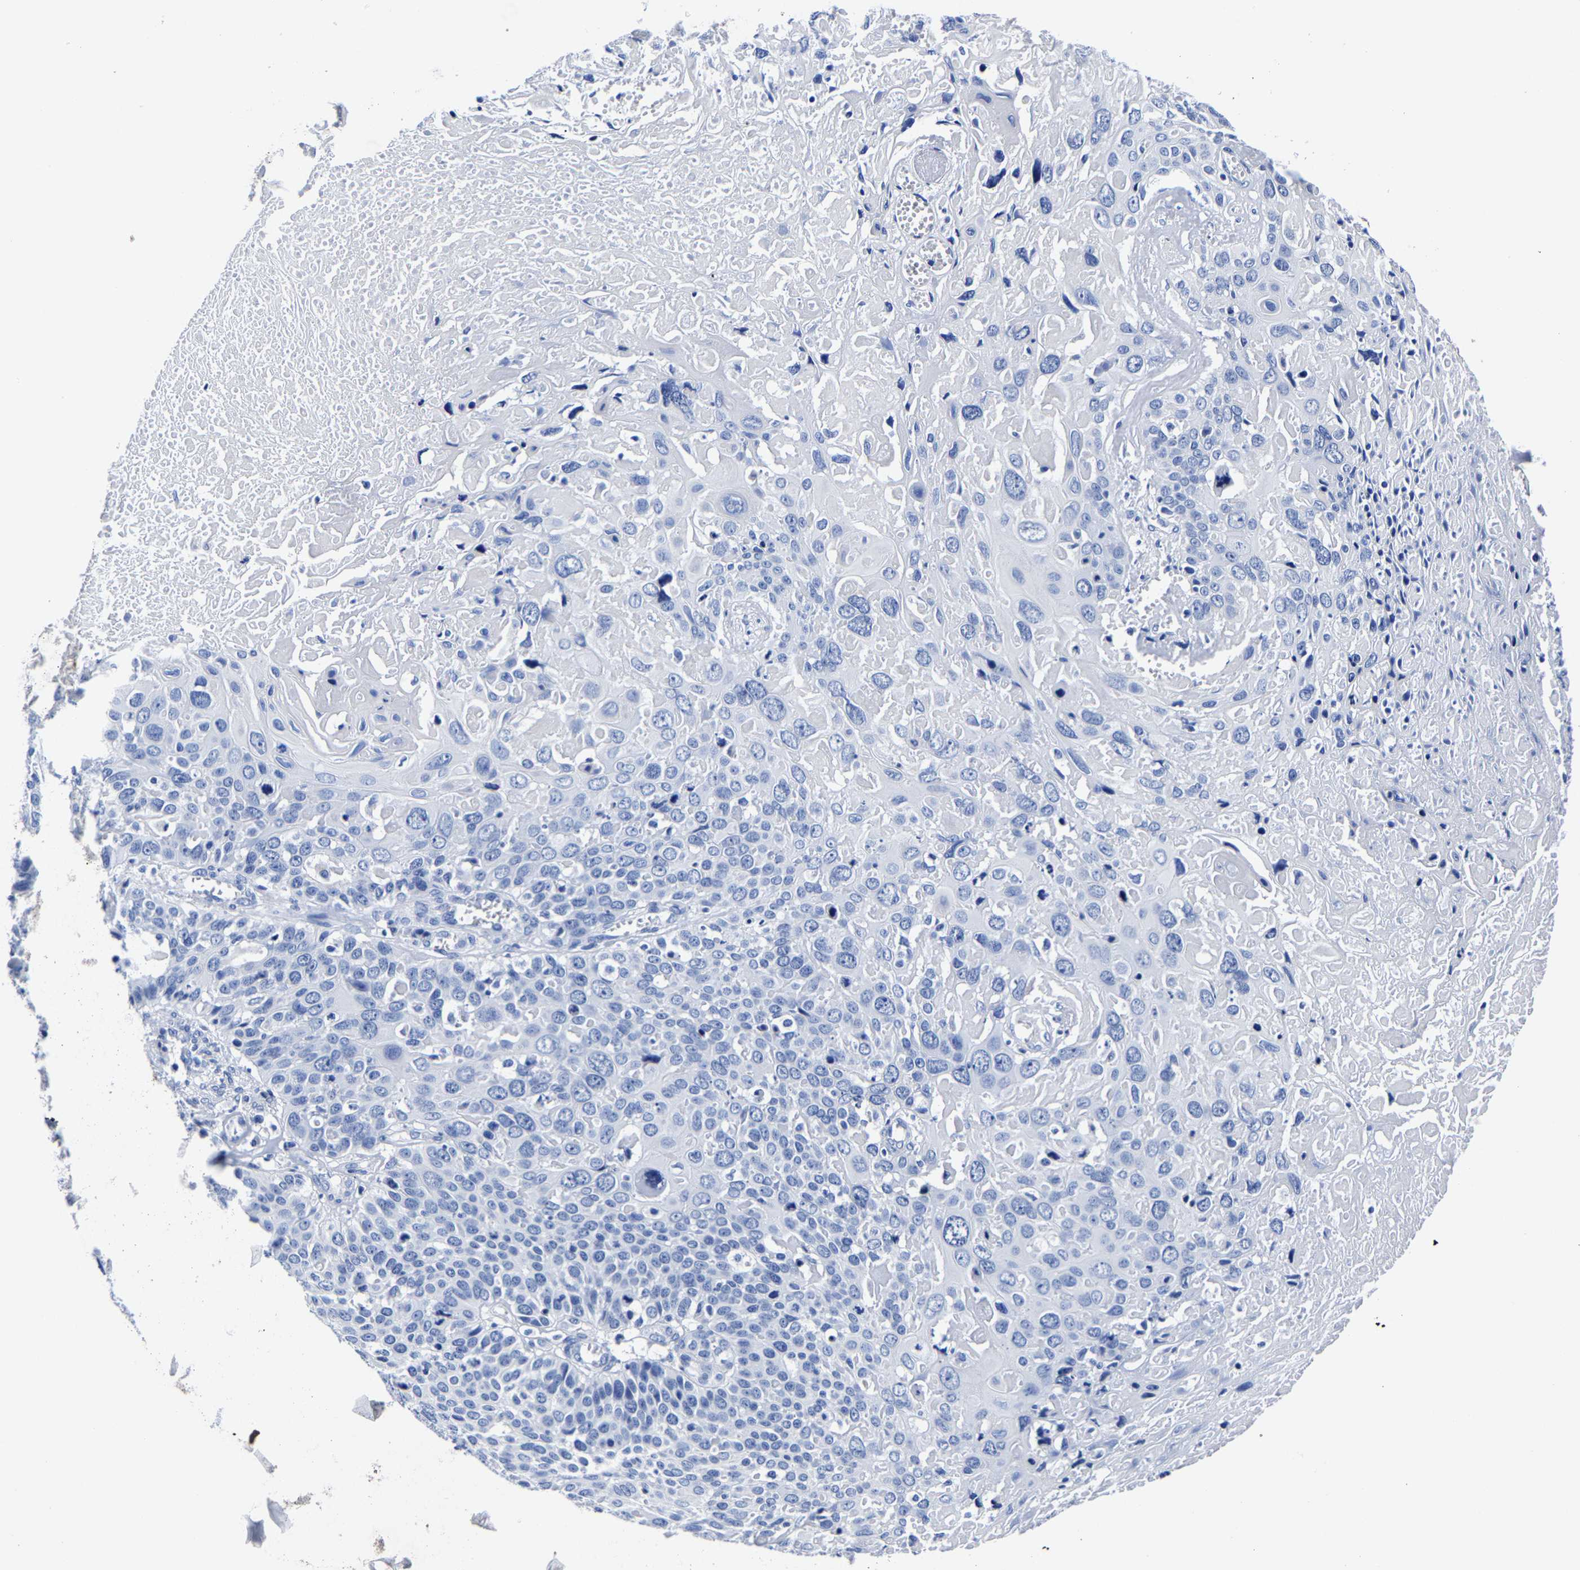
{"staining": {"intensity": "negative", "quantity": "none", "location": "none"}, "tissue": "cervical cancer", "cell_type": "Tumor cells", "image_type": "cancer", "snomed": [{"axis": "morphology", "description": "Squamous cell carcinoma, NOS"}, {"axis": "topography", "description": "Cervix"}], "caption": "There is no significant staining in tumor cells of cervical cancer.", "gene": "CPA2", "patient": {"sex": "female", "age": 74}}